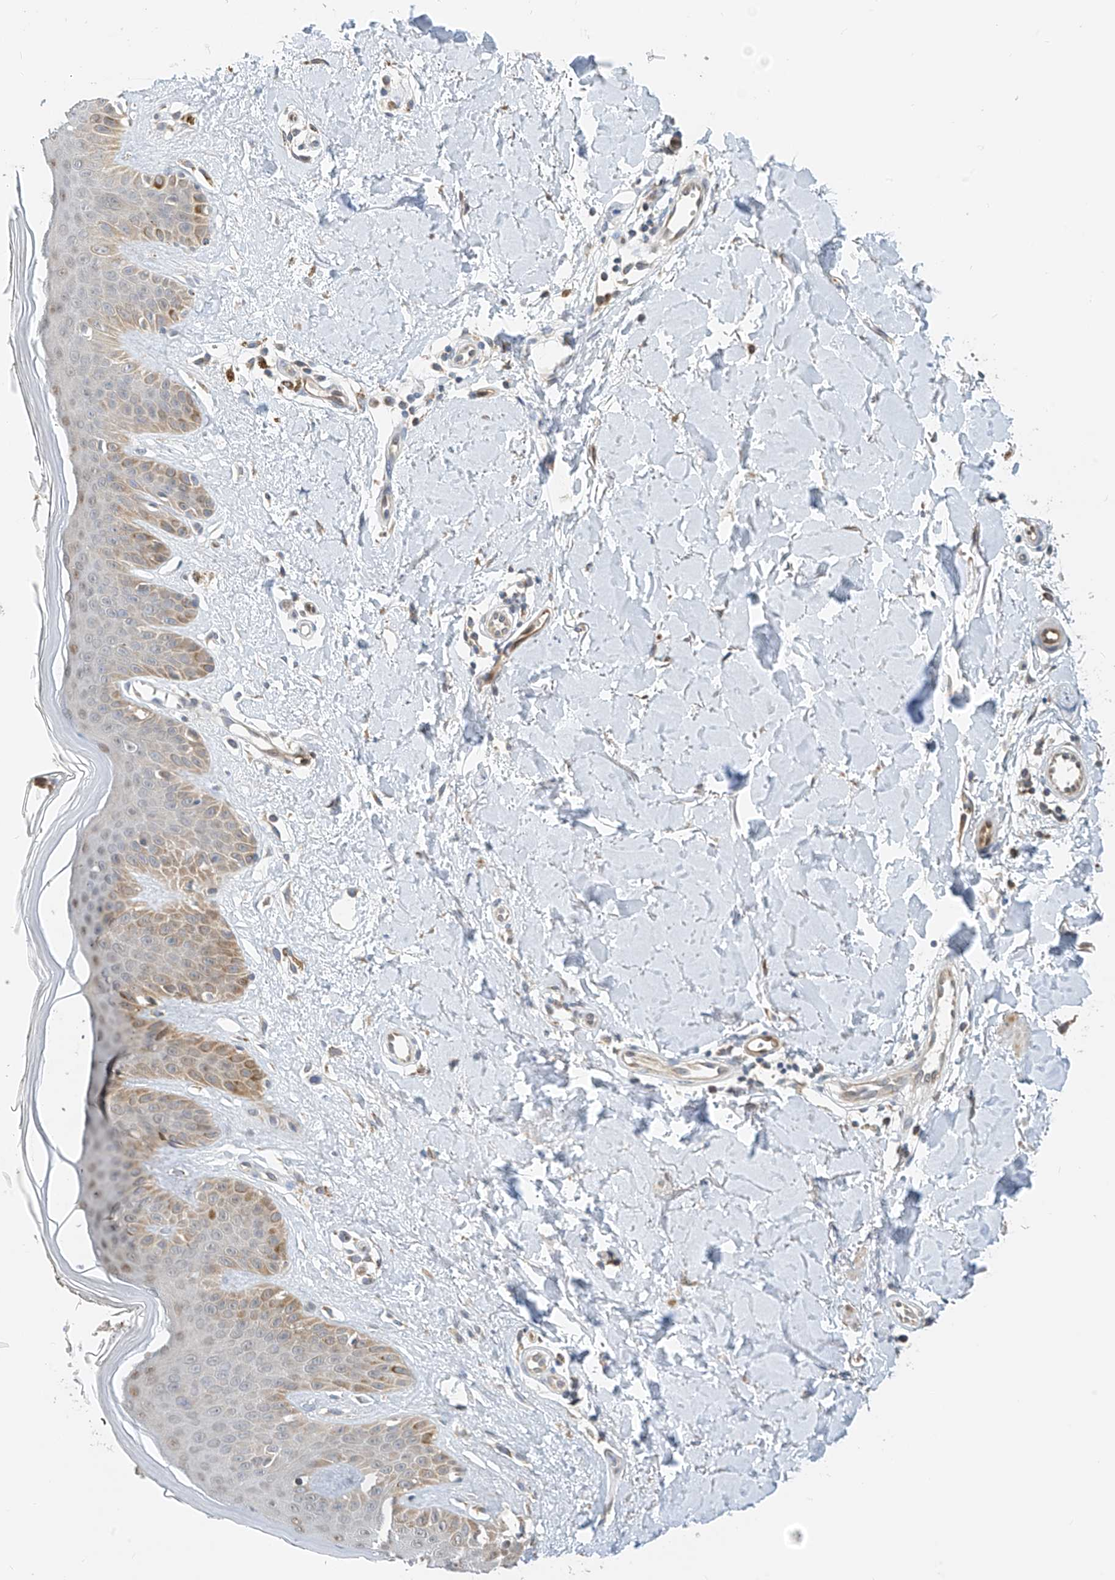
{"staining": {"intensity": "weak", "quantity": ">75%", "location": "cytoplasmic/membranous"}, "tissue": "skin", "cell_type": "Fibroblasts", "image_type": "normal", "snomed": [{"axis": "morphology", "description": "Normal tissue, NOS"}, {"axis": "topography", "description": "Skin"}], "caption": "Human skin stained for a protein (brown) demonstrates weak cytoplasmic/membranous positive staining in approximately >75% of fibroblasts.", "gene": "PPA2", "patient": {"sex": "female", "age": 64}}